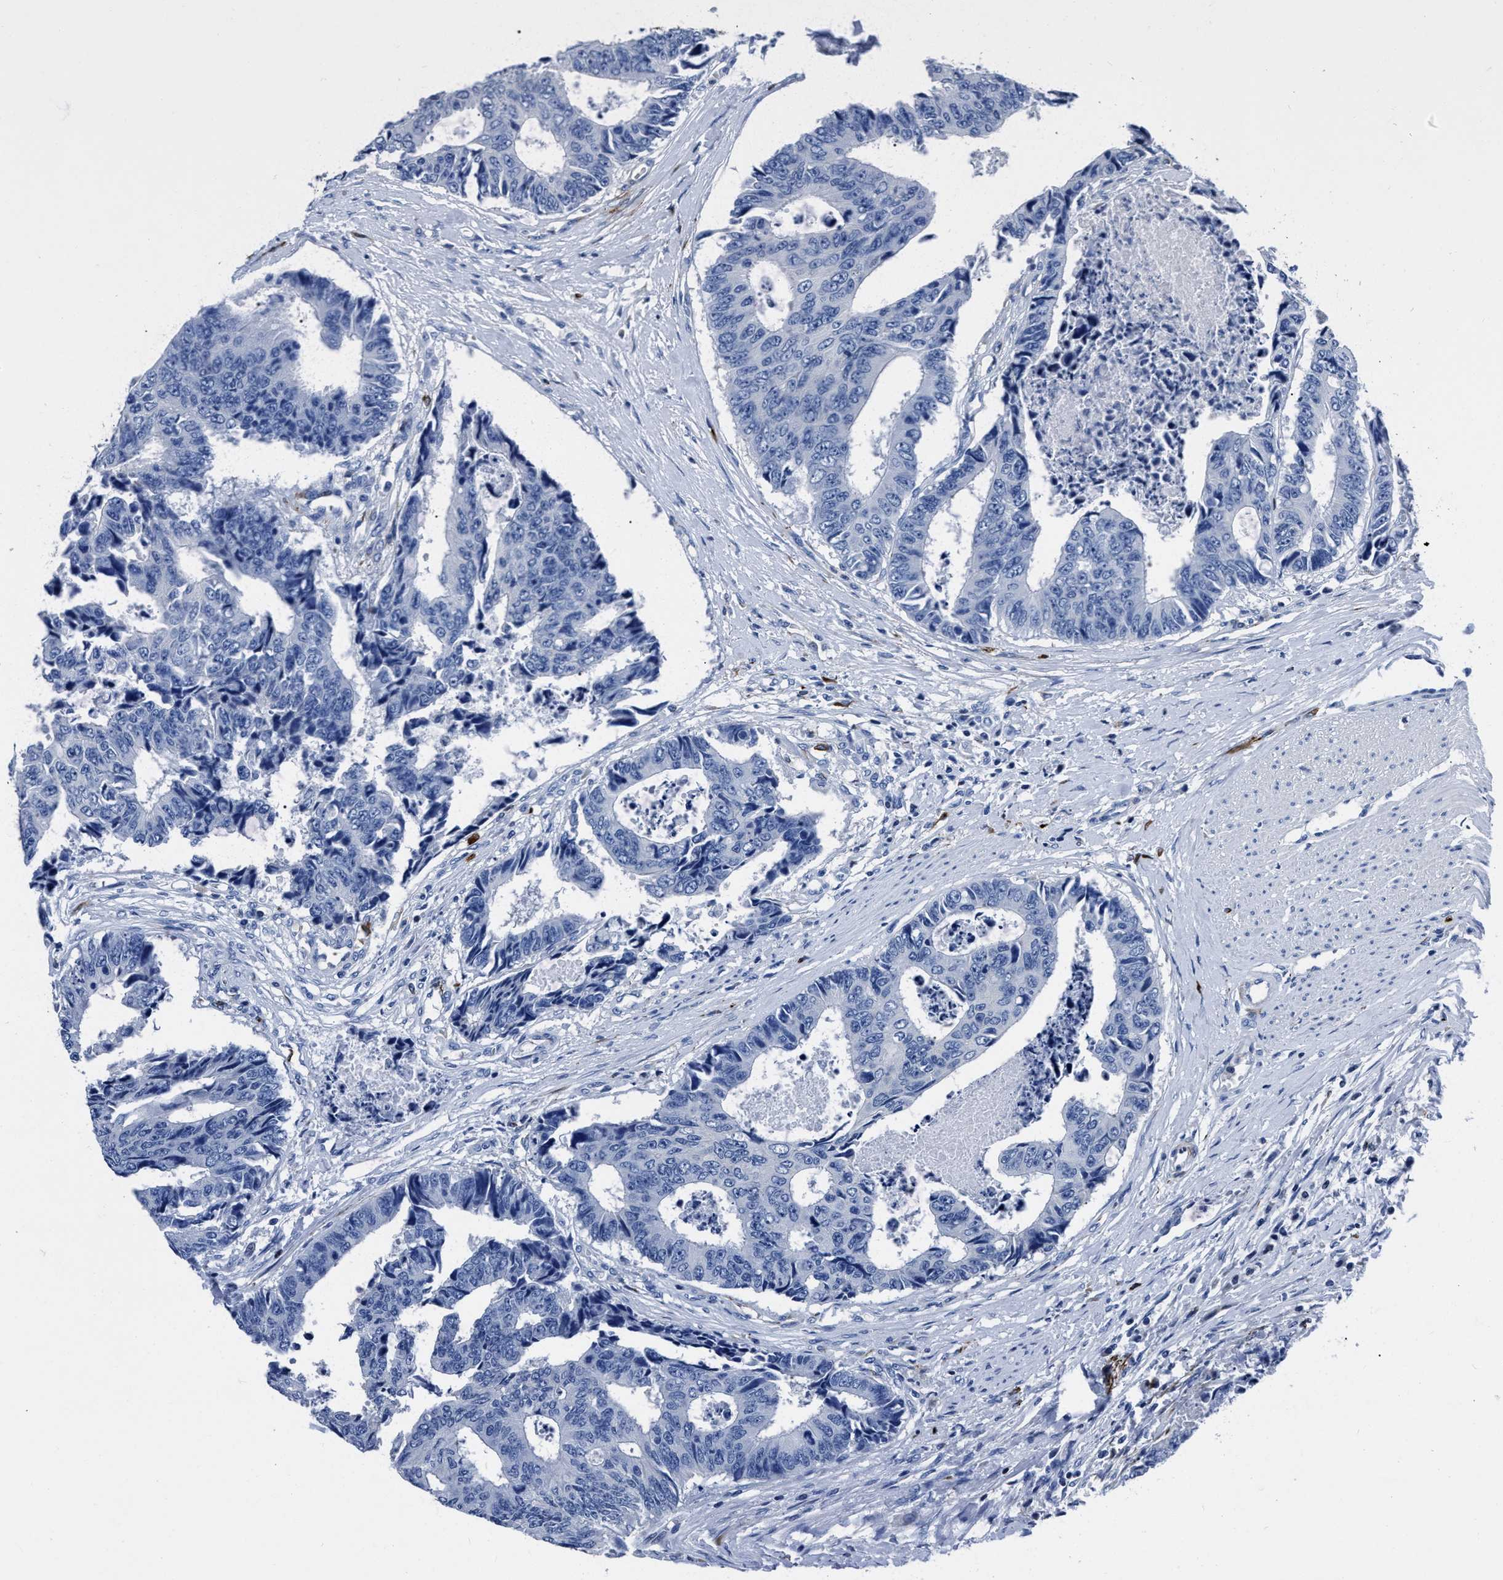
{"staining": {"intensity": "negative", "quantity": "none", "location": "none"}, "tissue": "colorectal cancer", "cell_type": "Tumor cells", "image_type": "cancer", "snomed": [{"axis": "morphology", "description": "Adenocarcinoma, NOS"}, {"axis": "topography", "description": "Rectum"}], "caption": "The immunohistochemistry image has no significant expression in tumor cells of colorectal cancer (adenocarcinoma) tissue.", "gene": "OR10G3", "patient": {"sex": "male", "age": 84}}